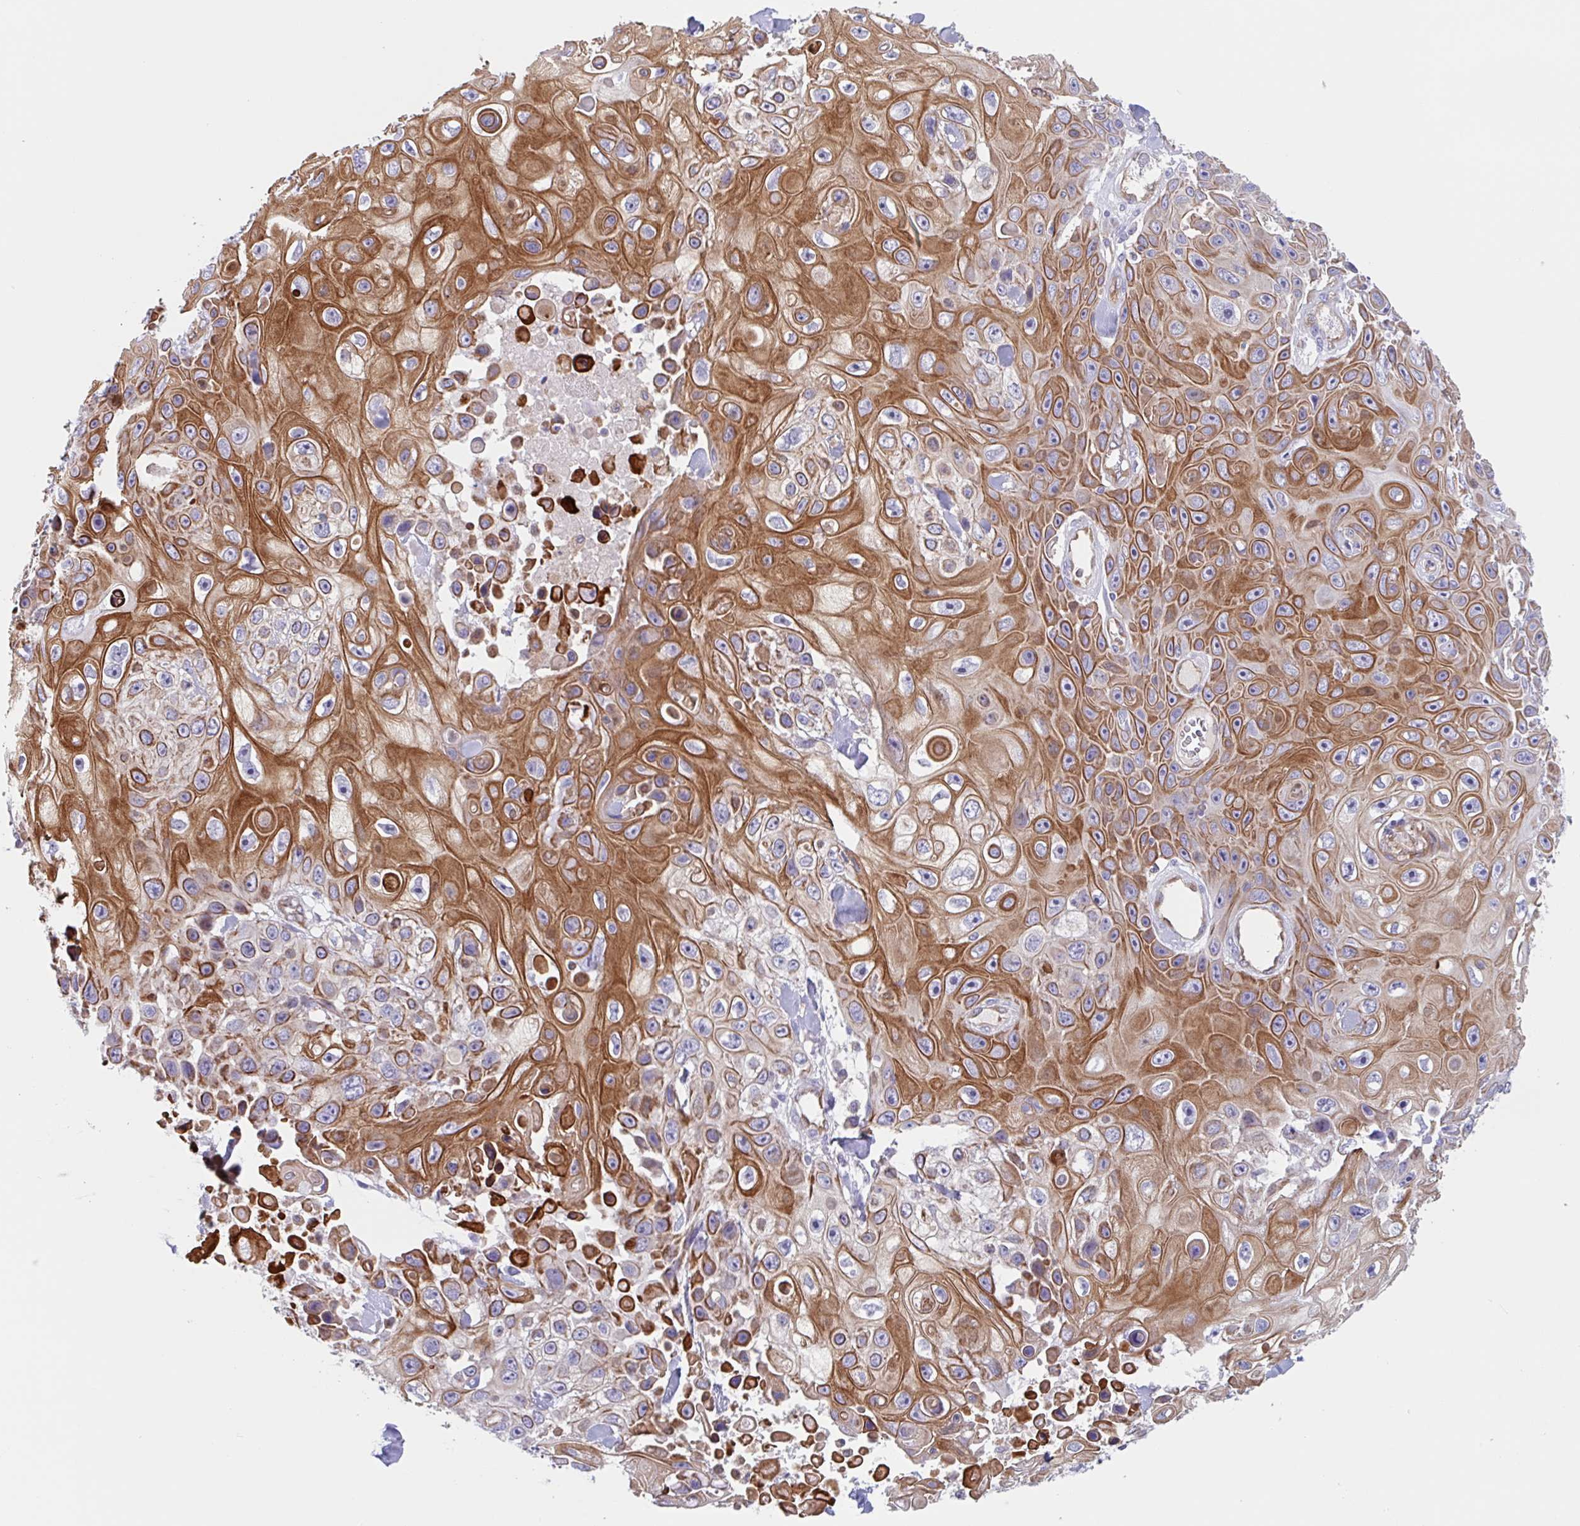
{"staining": {"intensity": "strong", "quantity": "25%-75%", "location": "cytoplasmic/membranous"}, "tissue": "skin cancer", "cell_type": "Tumor cells", "image_type": "cancer", "snomed": [{"axis": "morphology", "description": "Squamous cell carcinoma, NOS"}, {"axis": "topography", "description": "Skin"}], "caption": "Human squamous cell carcinoma (skin) stained with a brown dye shows strong cytoplasmic/membranous positive positivity in approximately 25%-75% of tumor cells.", "gene": "EHD4", "patient": {"sex": "male", "age": 82}}